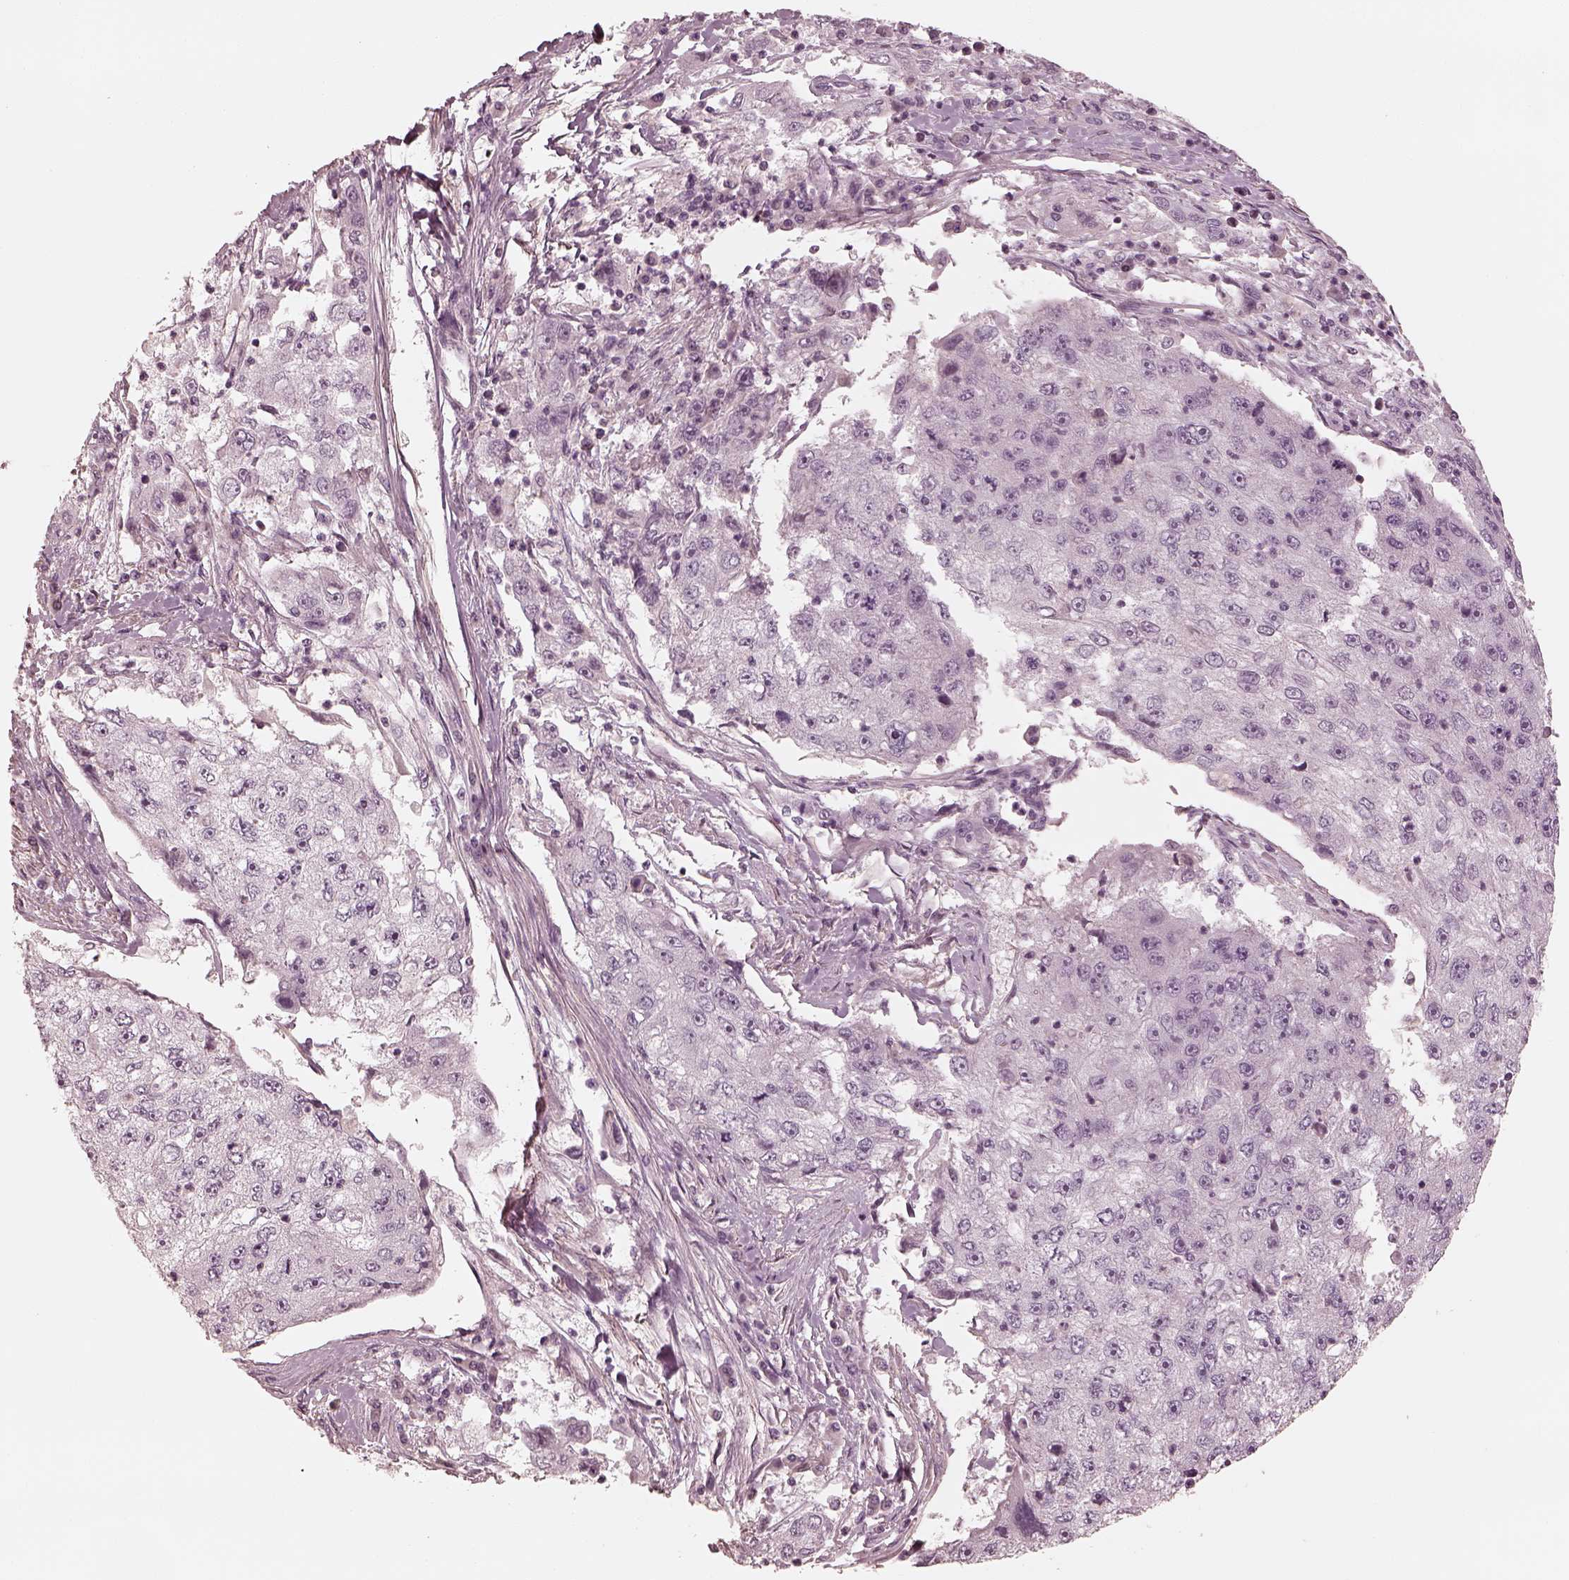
{"staining": {"intensity": "negative", "quantity": "none", "location": "none"}, "tissue": "cervical cancer", "cell_type": "Tumor cells", "image_type": "cancer", "snomed": [{"axis": "morphology", "description": "Squamous cell carcinoma, NOS"}, {"axis": "topography", "description": "Cervix"}], "caption": "Immunohistochemistry of human cervical squamous cell carcinoma displays no expression in tumor cells. Nuclei are stained in blue.", "gene": "ADRB3", "patient": {"sex": "female", "age": 36}}